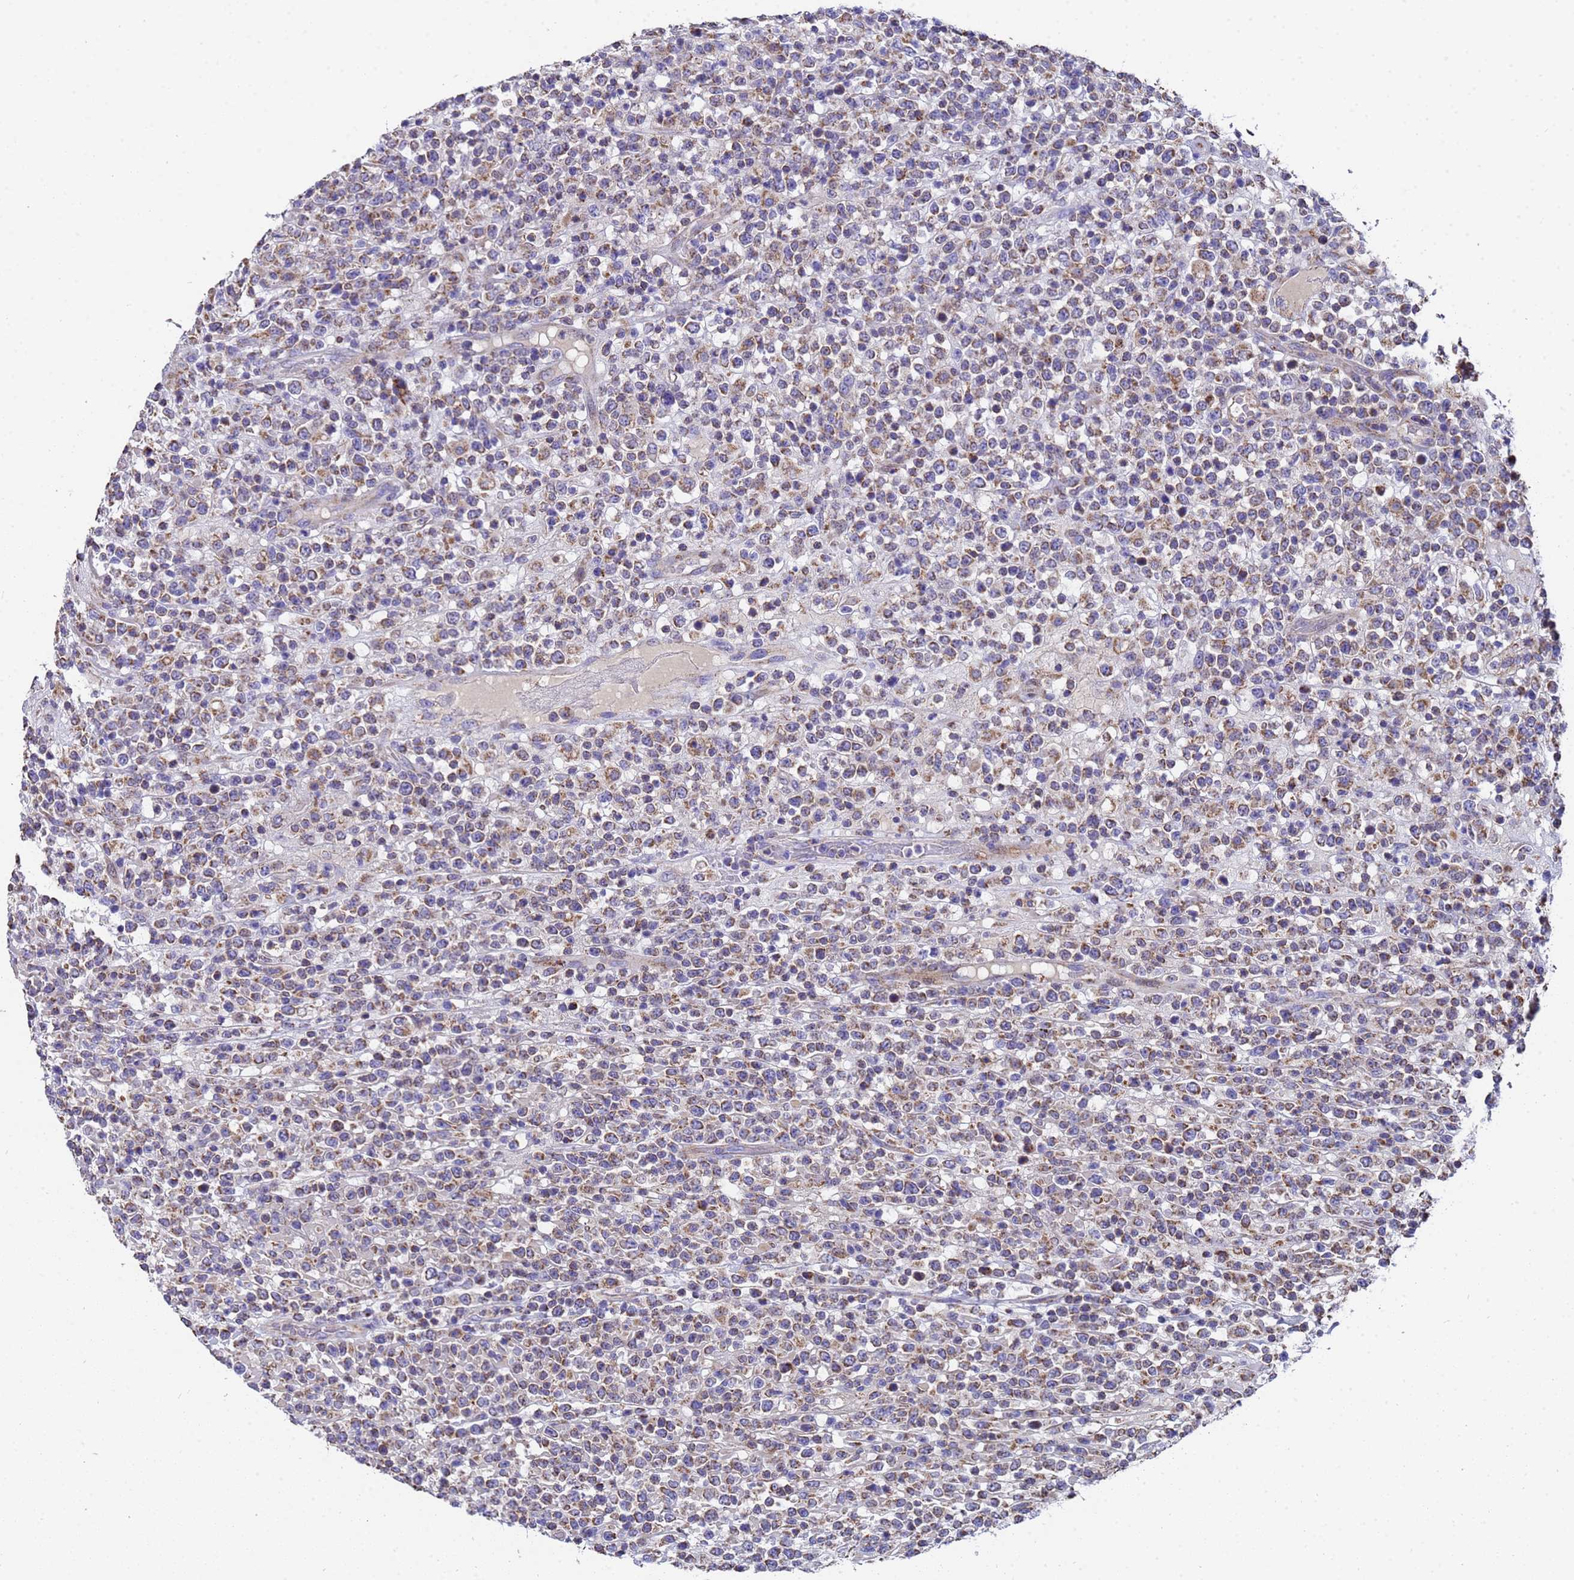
{"staining": {"intensity": "moderate", "quantity": "25%-75%", "location": "cytoplasmic/membranous"}, "tissue": "lymphoma", "cell_type": "Tumor cells", "image_type": "cancer", "snomed": [{"axis": "morphology", "description": "Malignant lymphoma, non-Hodgkin's type, High grade"}, {"axis": "topography", "description": "Colon"}], "caption": "Brown immunohistochemical staining in human lymphoma reveals moderate cytoplasmic/membranous positivity in about 25%-75% of tumor cells.", "gene": "MRPS12", "patient": {"sex": "female", "age": 53}}